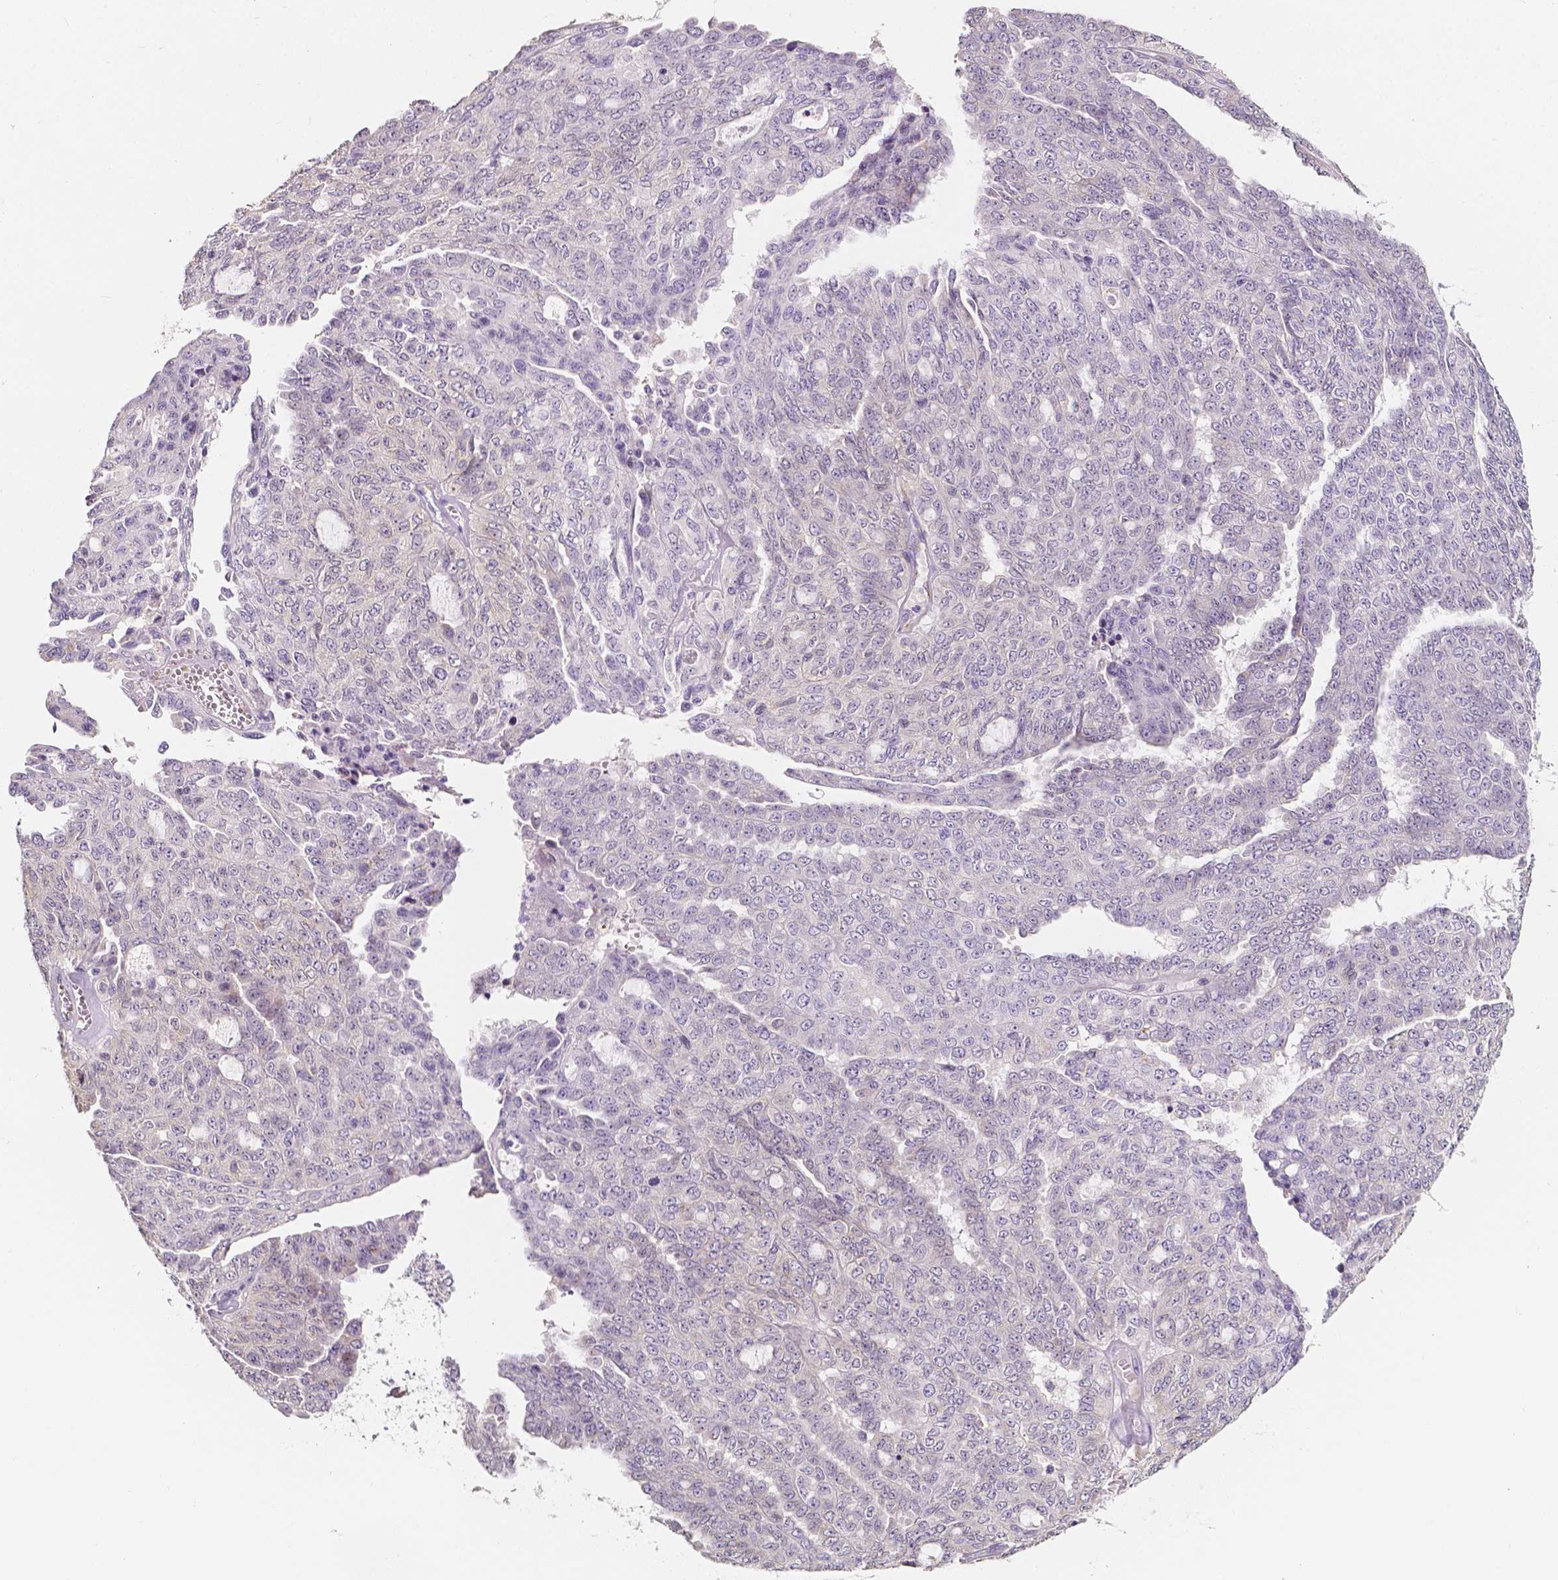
{"staining": {"intensity": "negative", "quantity": "none", "location": "none"}, "tissue": "ovarian cancer", "cell_type": "Tumor cells", "image_type": "cancer", "snomed": [{"axis": "morphology", "description": "Cystadenocarcinoma, serous, NOS"}, {"axis": "topography", "description": "Ovary"}], "caption": "Serous cystadenocarcinoma (ovarian) was stained to show a protein in brown. There is no significant staining in tumor cells.", "gene": "SLC22A4", "patient": {"sex": "female", "age": 71}}